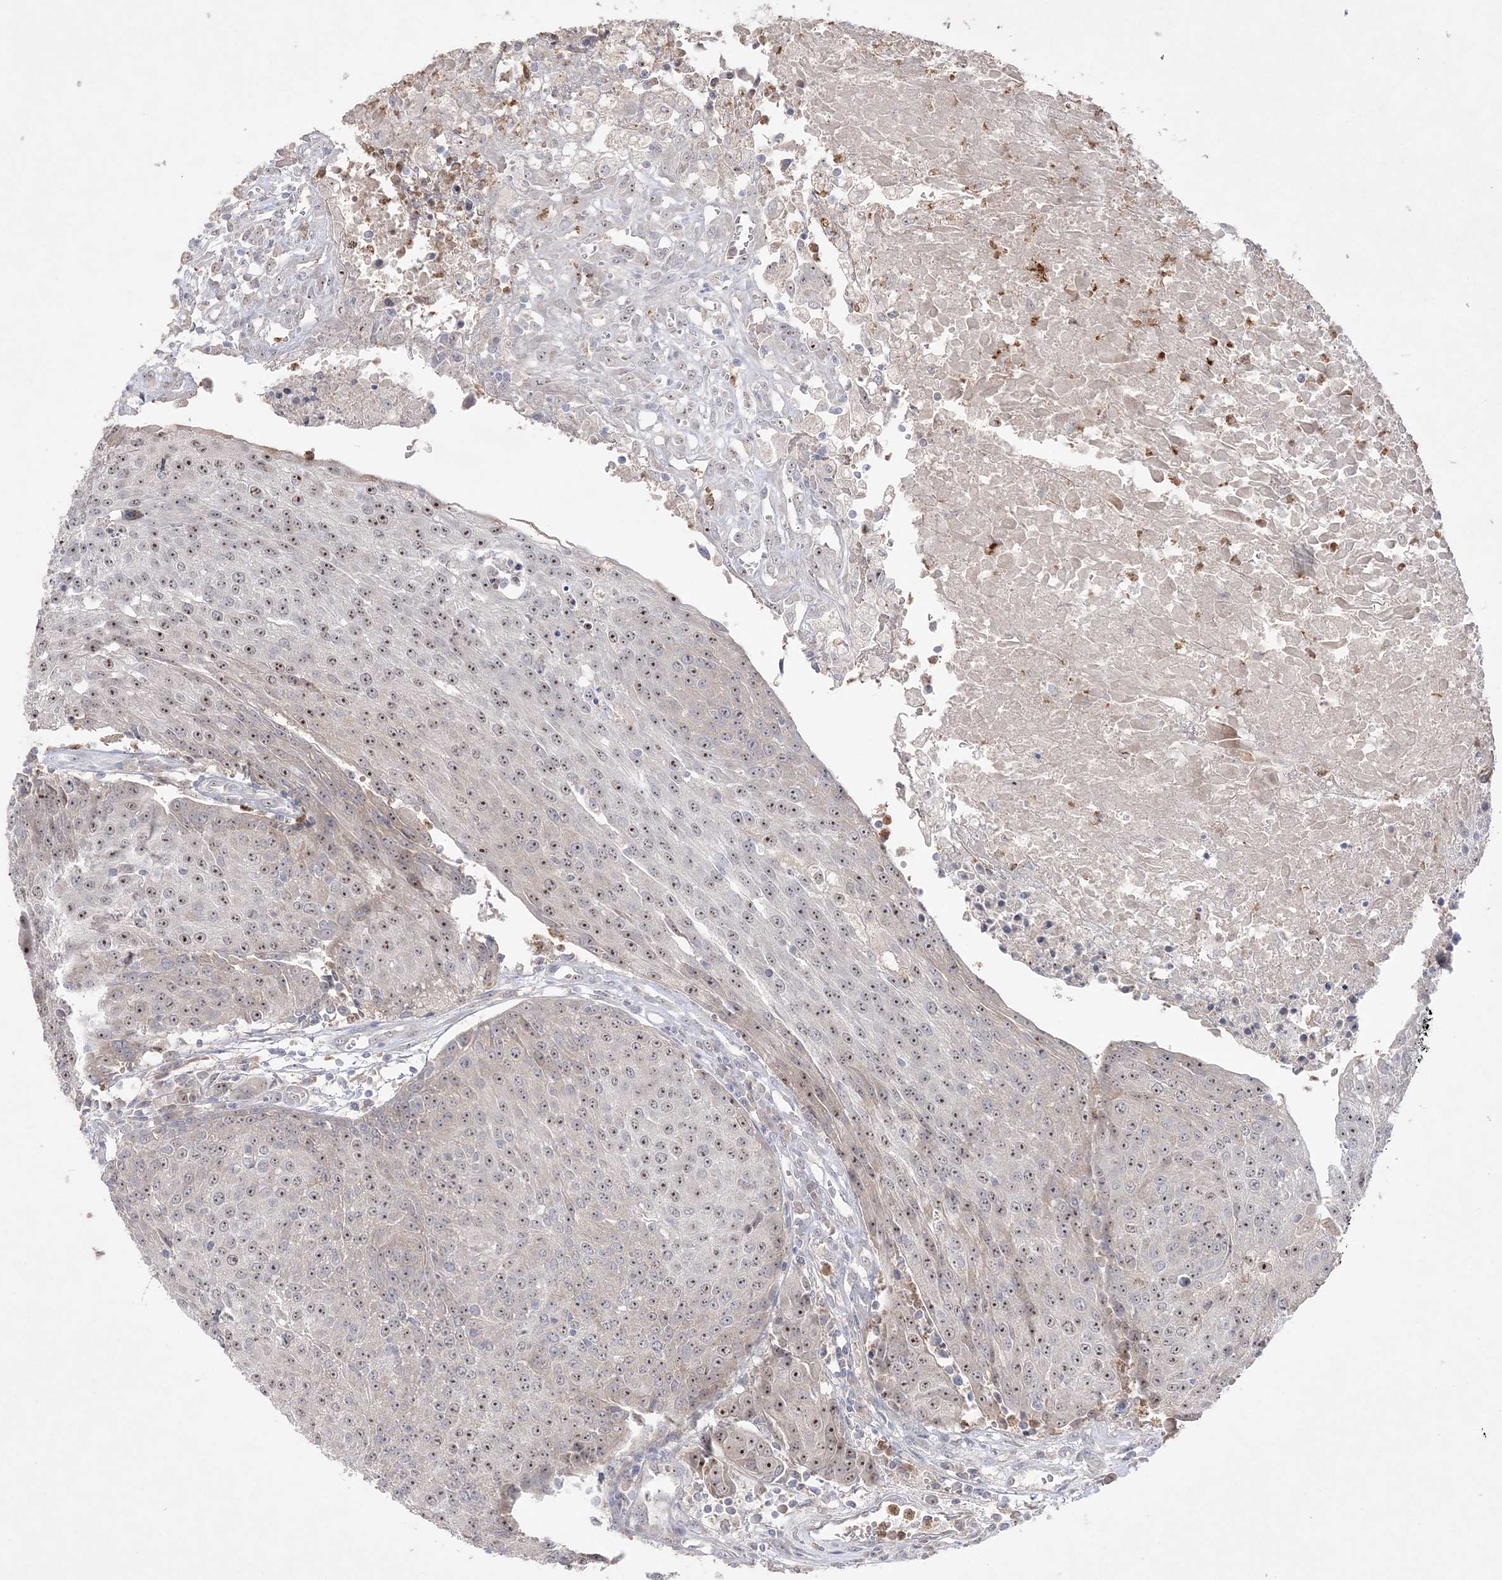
{"staining": {"intensity": "strong", "quantity": ">75%", "location": "nuclear"}, "tissue": "urothelial cancer", "cell_type": "Tumor cells", "image_type": "cancer", "snomed": [{"axis": "morphology", "description": "Urothelial carcinoma, High grade"}, {"axis": "topography", "description": "Urinary bladder"}], "caption": "Immunohistochemical staining of human high-grade urothelial carcinoma shows strong nuclear protein expression in approximately >75% of tumor cells.", "gene": "NOP16", "patient": {"sex": "female", "age": 85}}